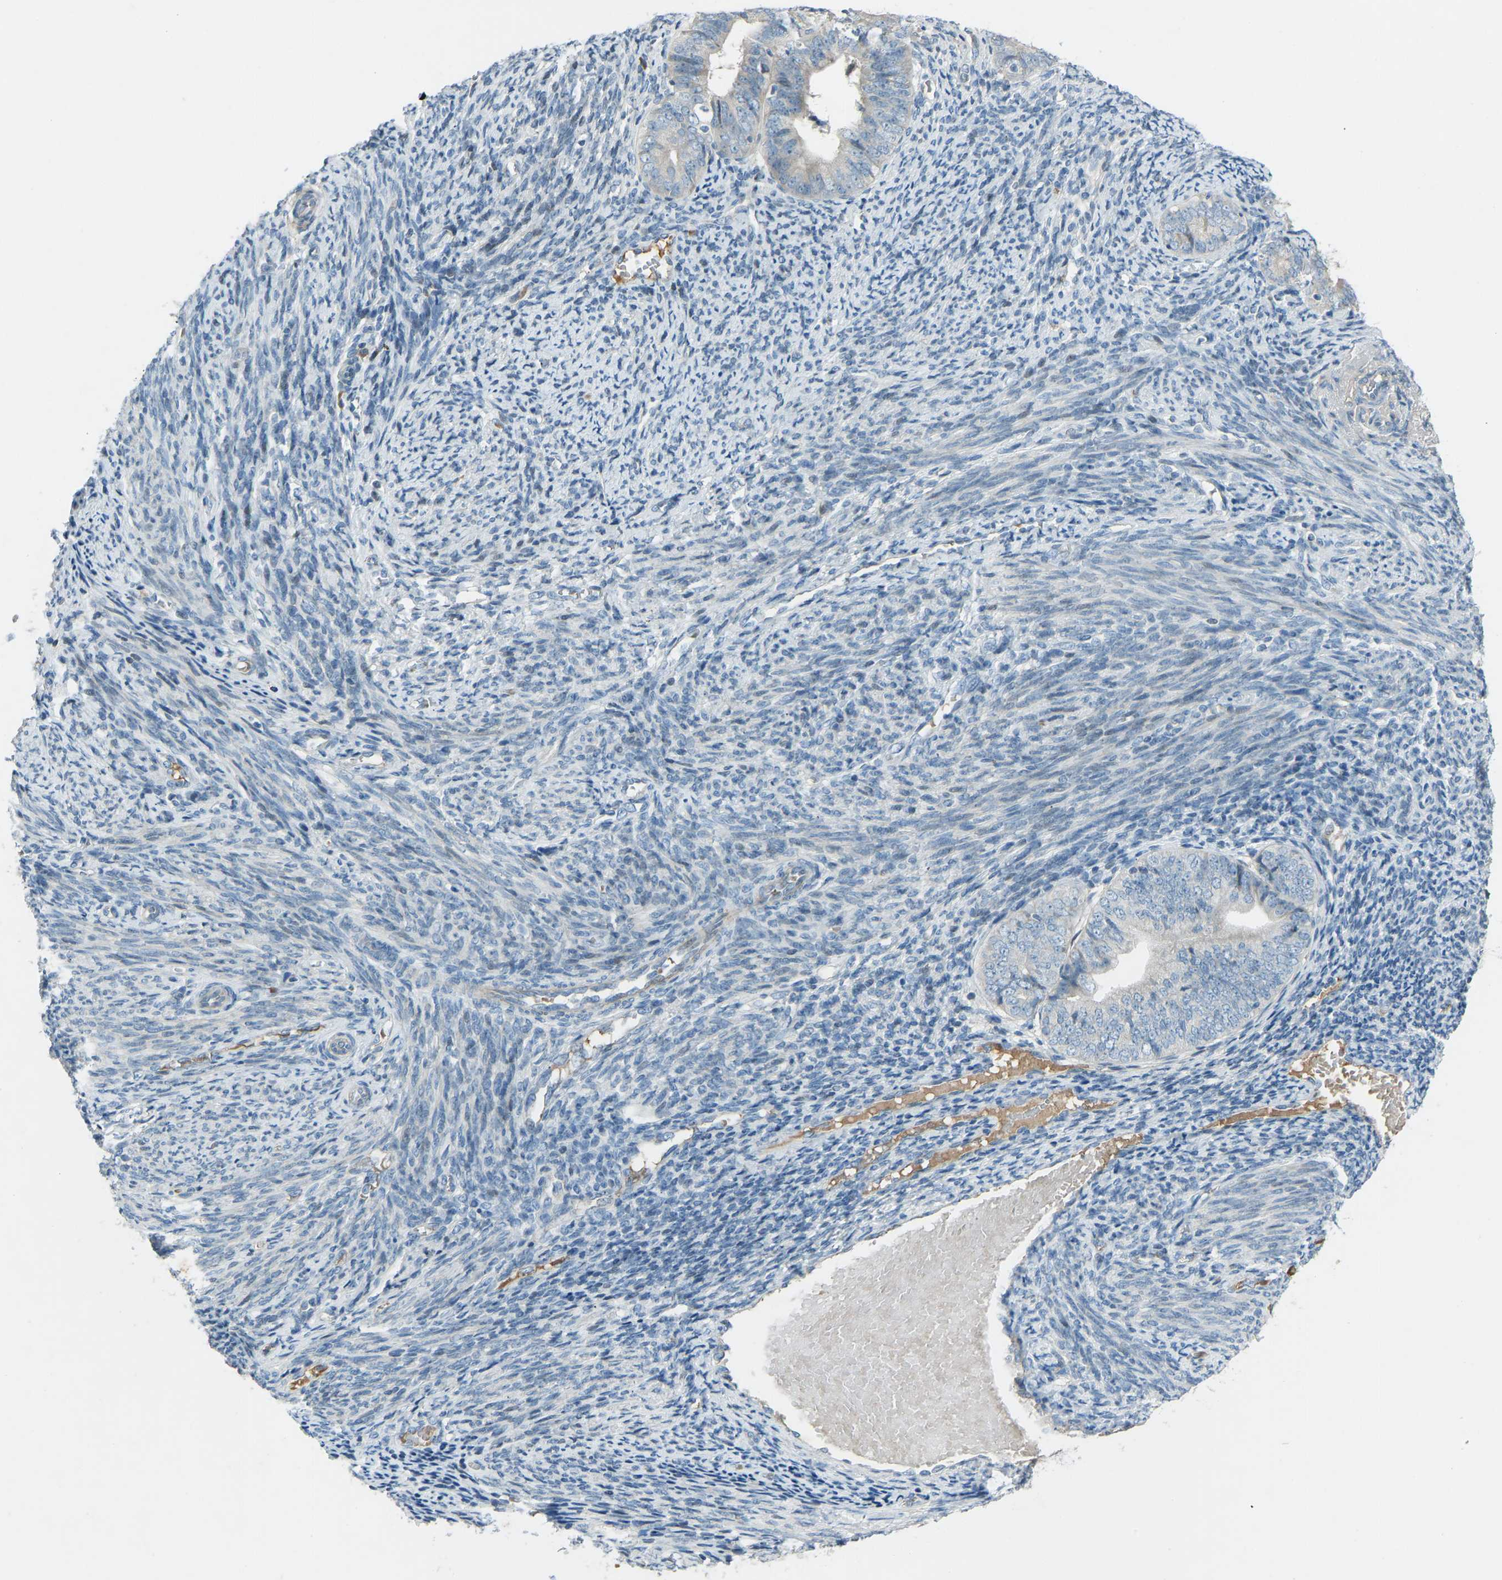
{"staining": {"intensity": "negative", "quantity": "none", "location": "none"}, "tissue": "endometrial cancer", "cell_type": "Tumor cells", "image_type": "cancer", "snomed": [{"axis": "morphology", "description": "Adenocarcinoma, NOS"}, {"axis": "topography", "description": "Endometrium"}], "caption": "Immunohistochemistry (IHC) of human endometrial adenocarcinoma displays no expression in tumor cells. Nuclei are stained in blue.", "gene": "FBLN2", "patient": {"sex": "female", "age": 63}}